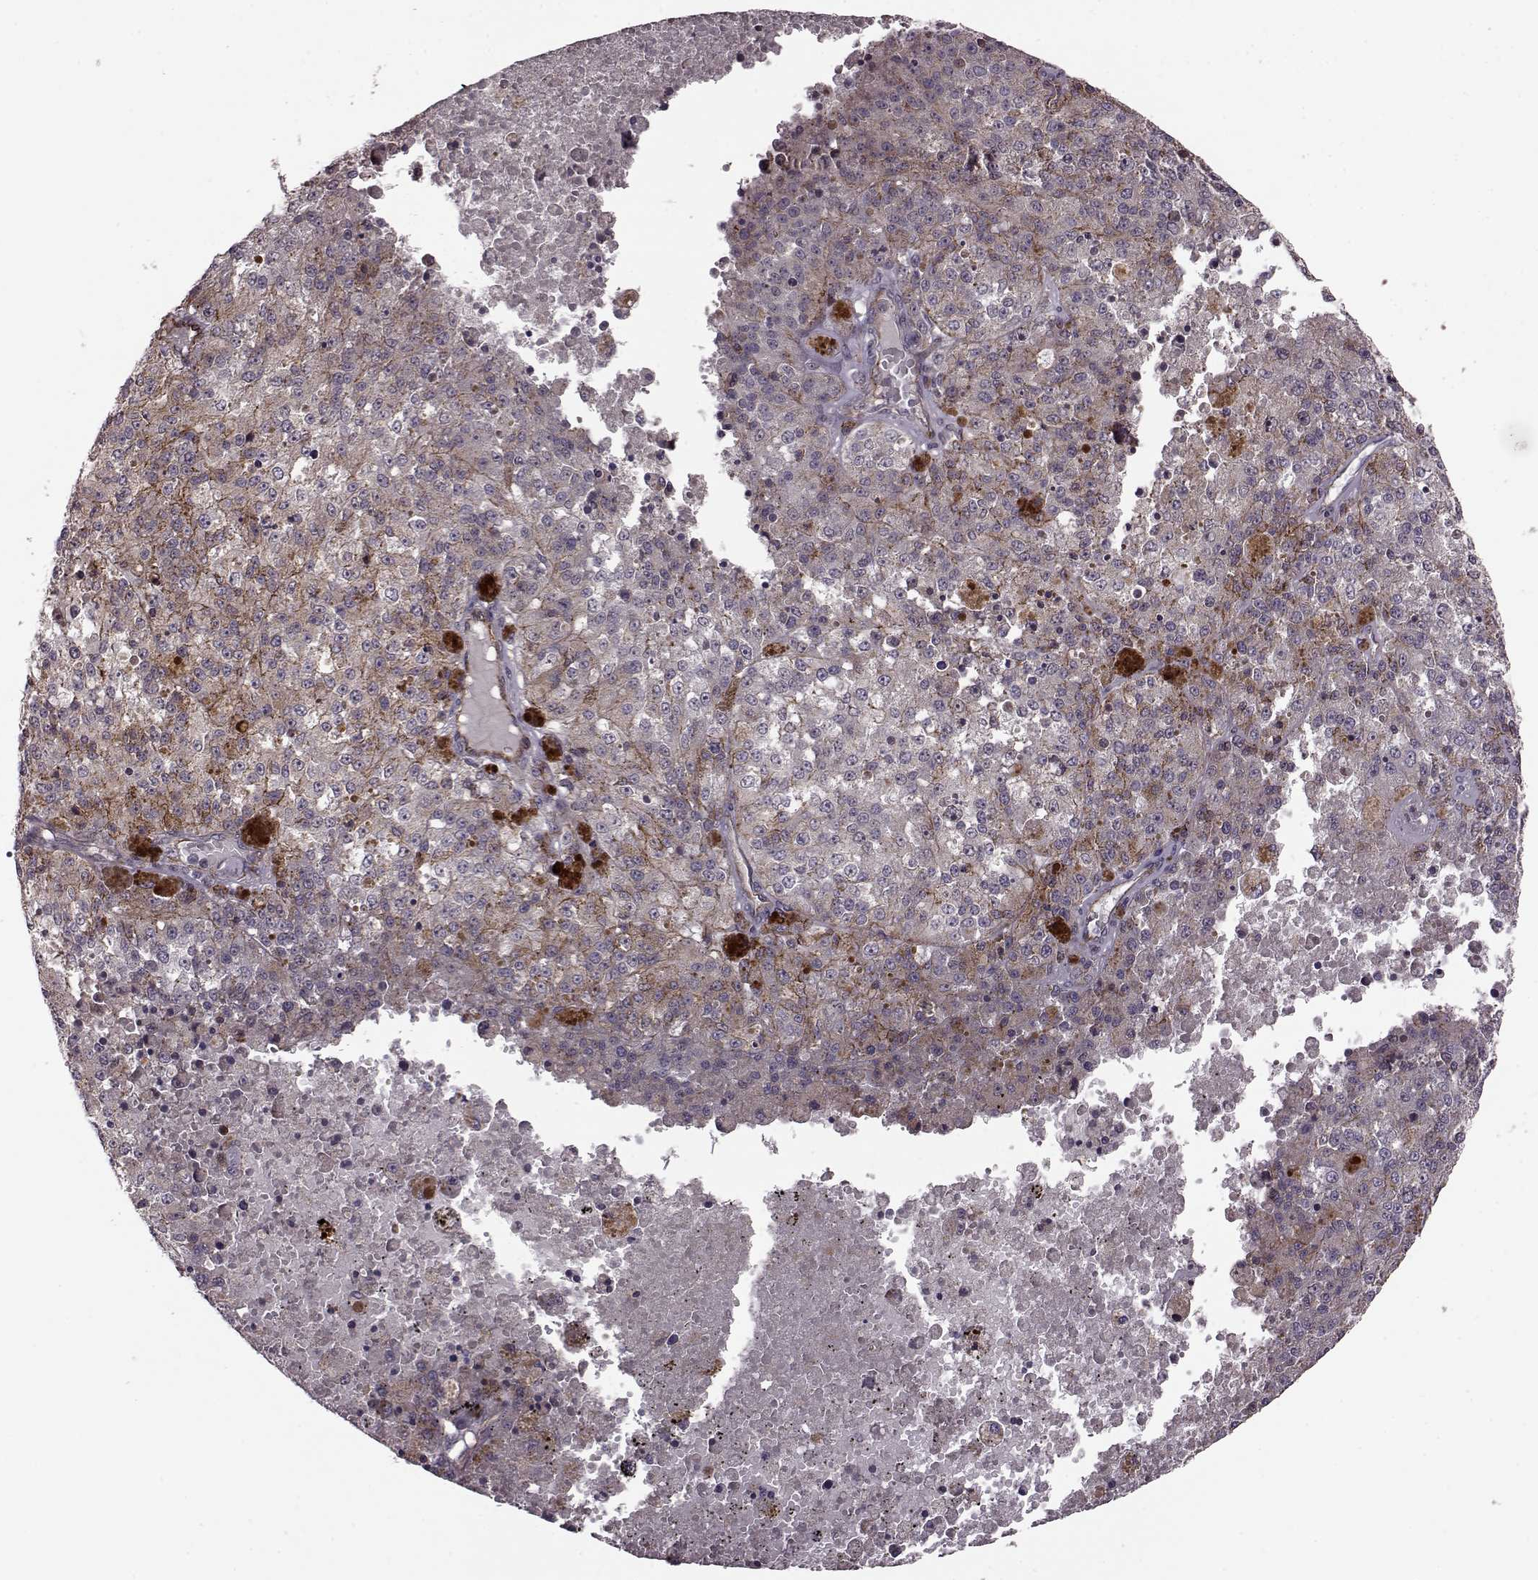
{"staining": {"intensity": "moderate", "quantity": "25%-75%", "location": "cytoplasmic/membranous"}, "tissue": "melanoma", "cell_type": "Tumor cells", "image_type": "cancer", "snomed": [{"axis": "morphology", "description": "Malignant melanoma, Metastatic site"}, {"axis": "topography", "description": "Lymph node"}], "caption": "This is a photomicrograph of immunohistochemistry (IHC) staining of melanoma, which shows moderate positivity in the cytoplasmic/membranous of tumor cells.", "gene": "SYNPO", "patient": {"sex": "female", "age": 64}}